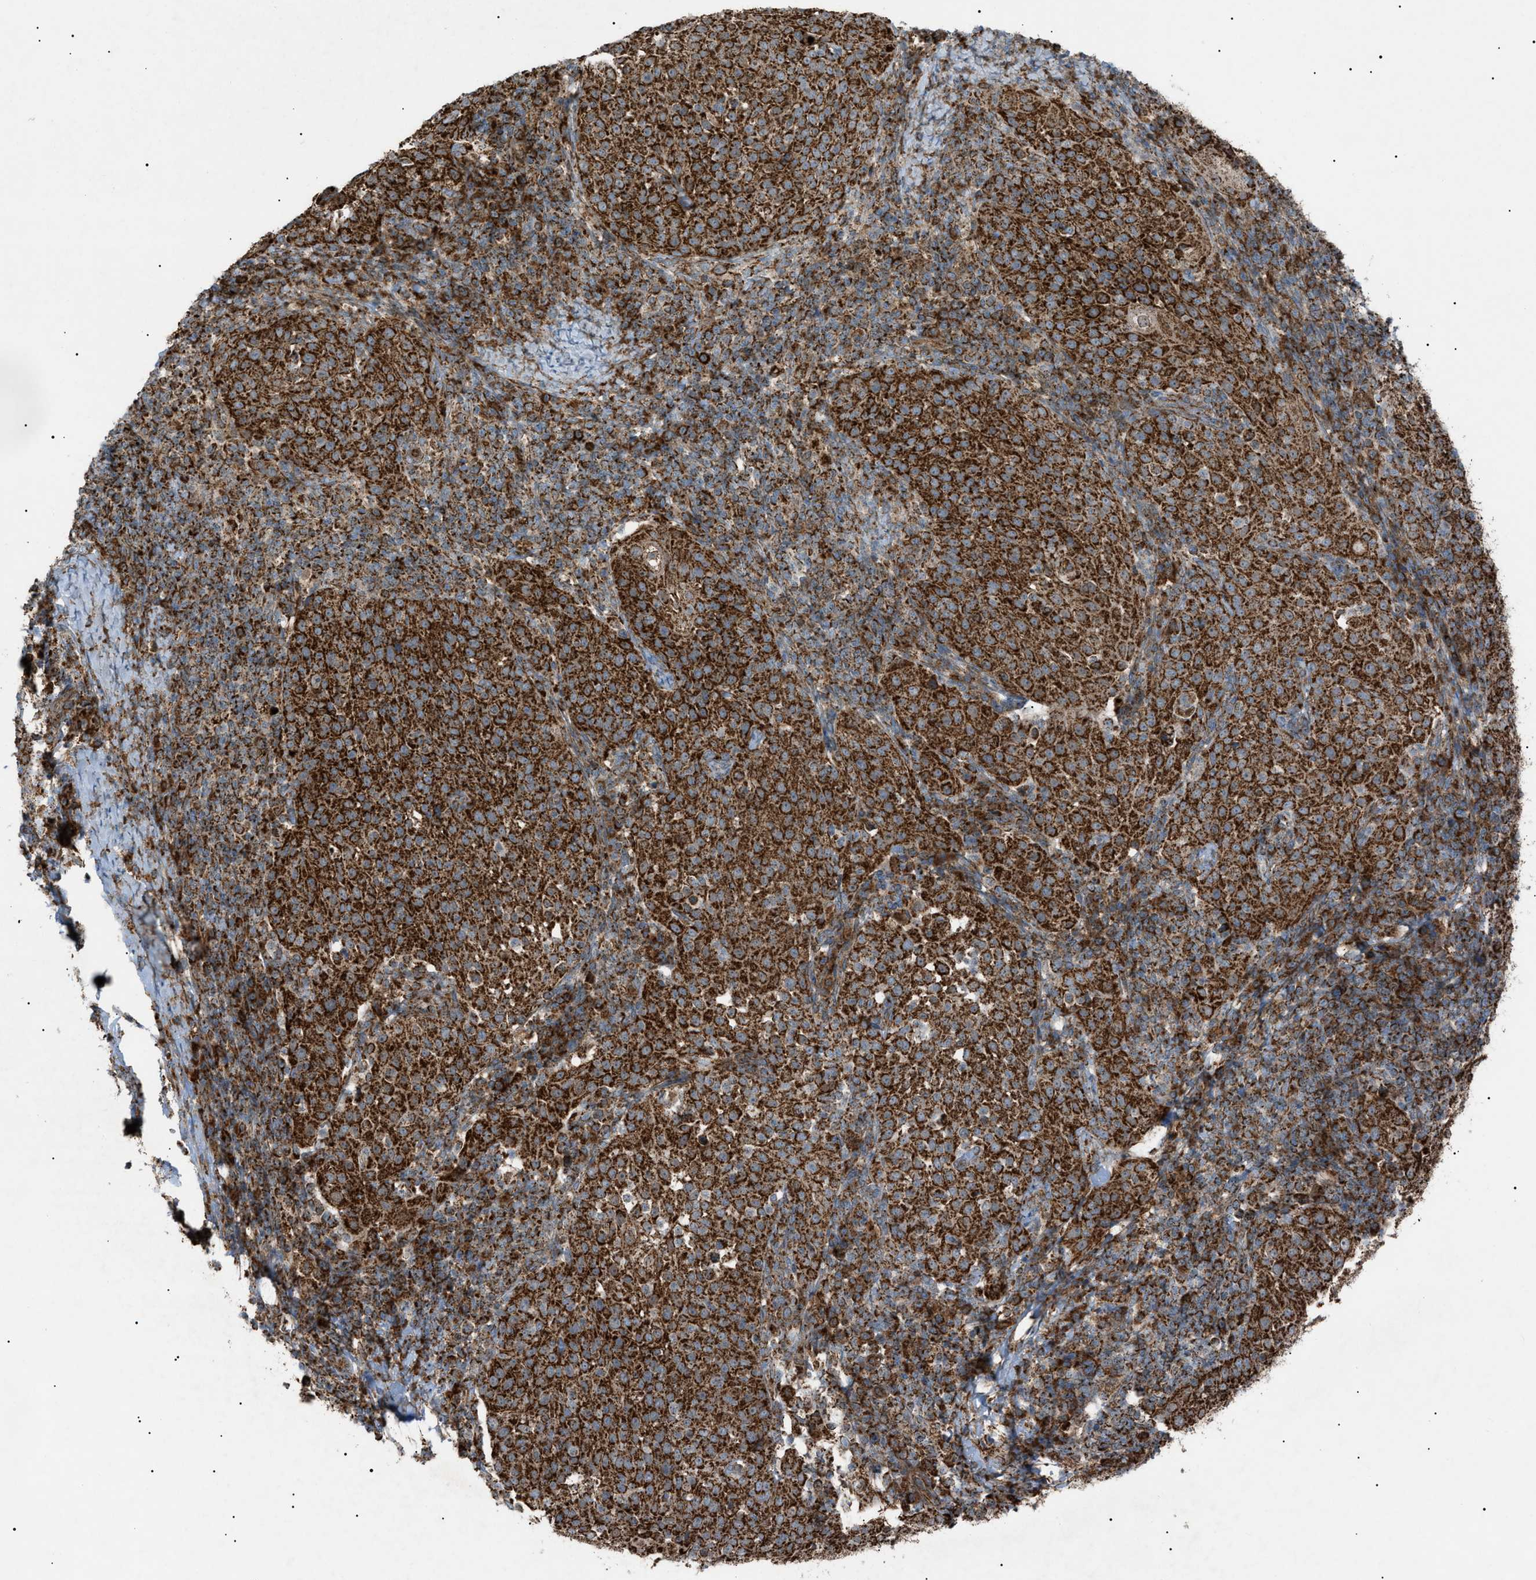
{"staining": {"intensity": "strong", "quantity": ">75%", "location": "cytoplasmic/membranous"}, "tissue": "cervical cancer", "cell_type": "Tumor cells", "image_type": "cancer", "snomed": [{"axis": "morphology", "description": "Squamous cell carcinoma, NOS"}, {"axis": "topography", "description": "Cervix"}], "caption": "Immunohistochemical staining of human cervical cancer (squamous cell carcinoma) shows high levels of strong cytoplasmic/membranous expression in about >75% of tumor cells.", "gene": "C1GALT1C1", "patient": {"sex": "female", "age": 51}}